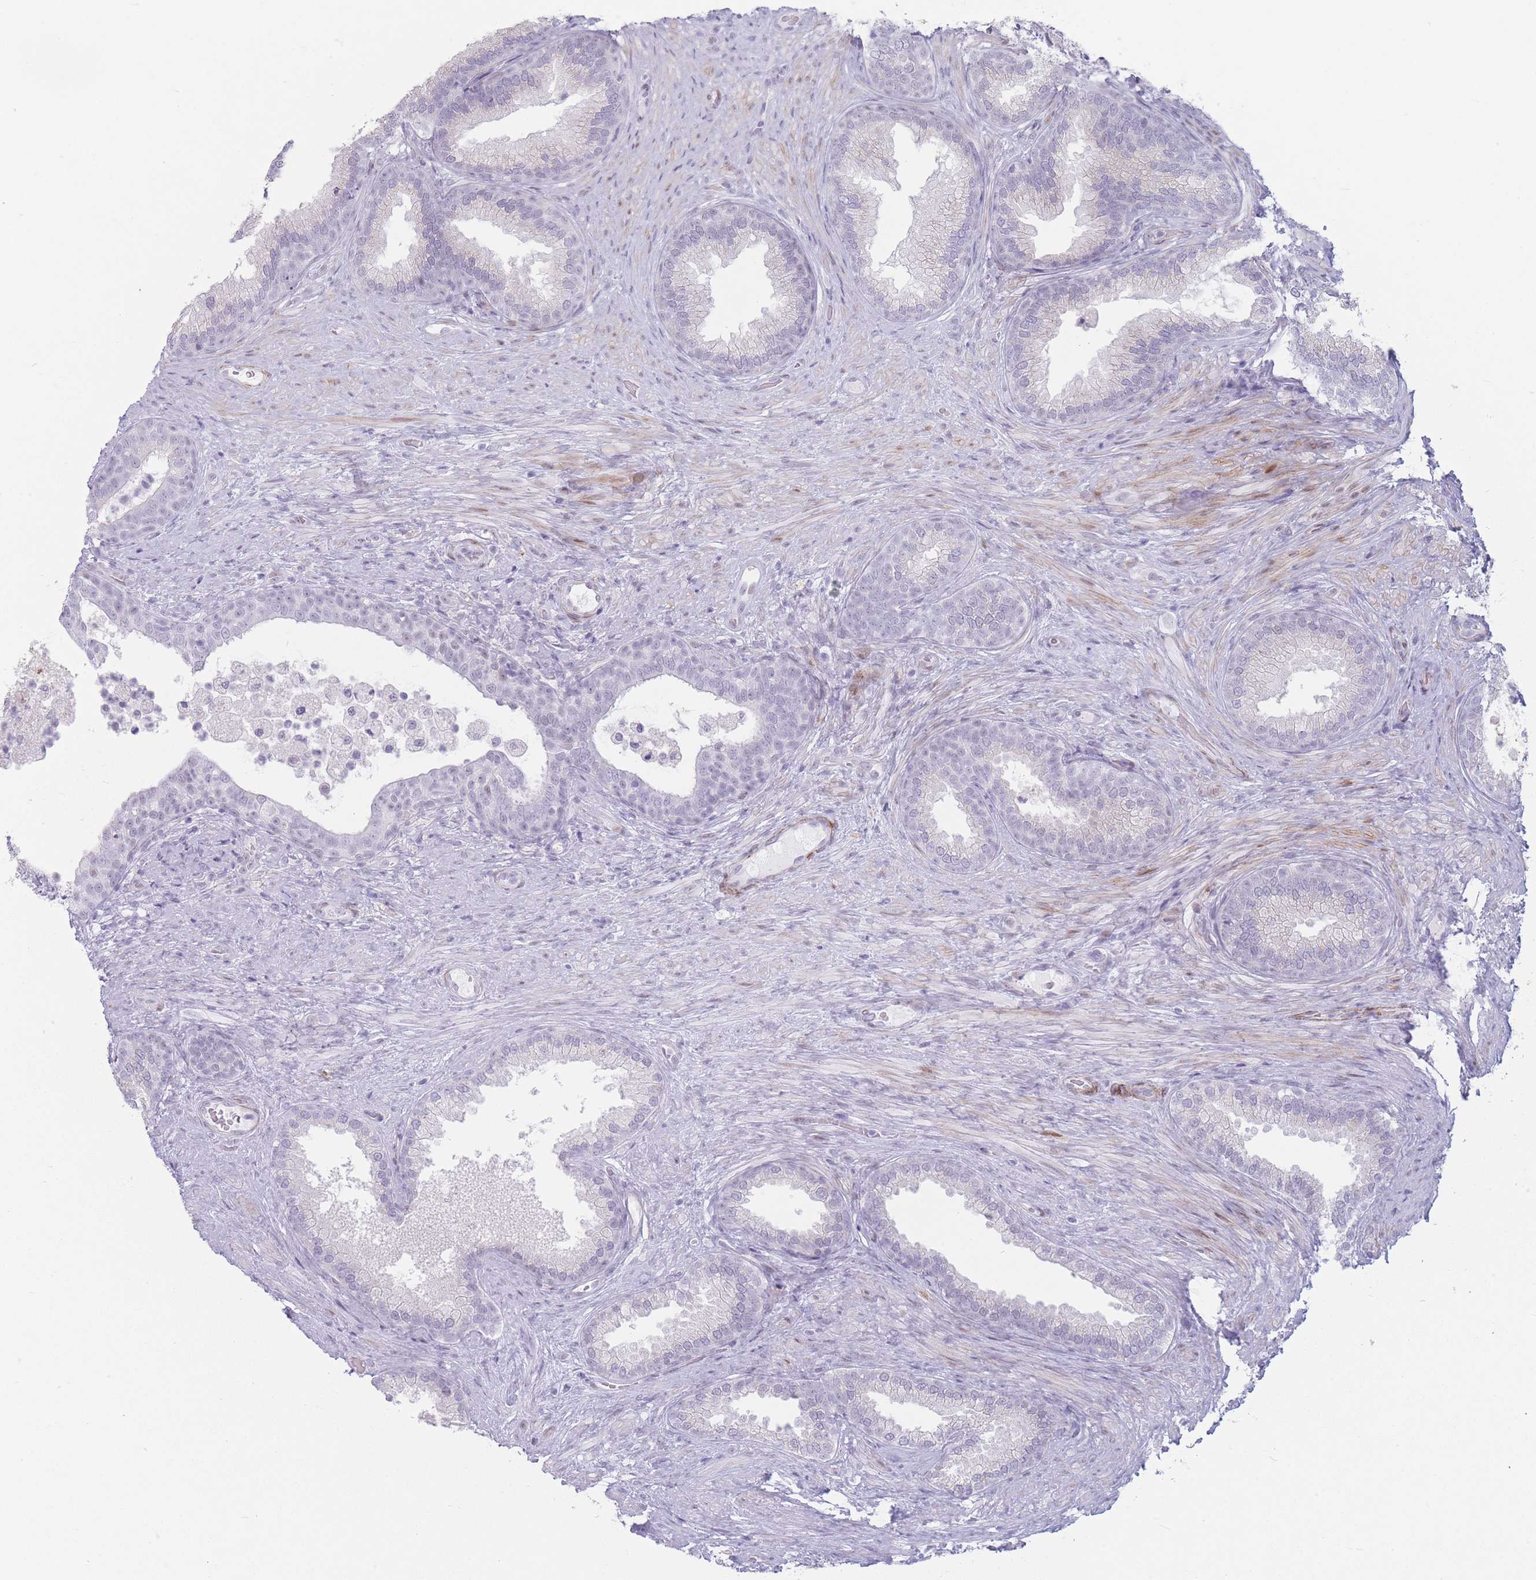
{"staining": {"intensity": "weak", "quantity": "<25%", "location": "cytoplasmic/membranous"}, "tissue": "prostate", "cell_type": "Glandular cells", "image_type": "normal", "snomed": [{"axis": "morphology", "description": "Normal tissue, NOS"}, {"axis": "topography", "description": "Prostate"}], "caption": "This is an immunohistochemistry (IHC) photomicrograph of unremarkable human prostate. There is no positivity in glandular cells.", "gene": "IFNA10", "patient": {"sex": "male", "age": 76}}